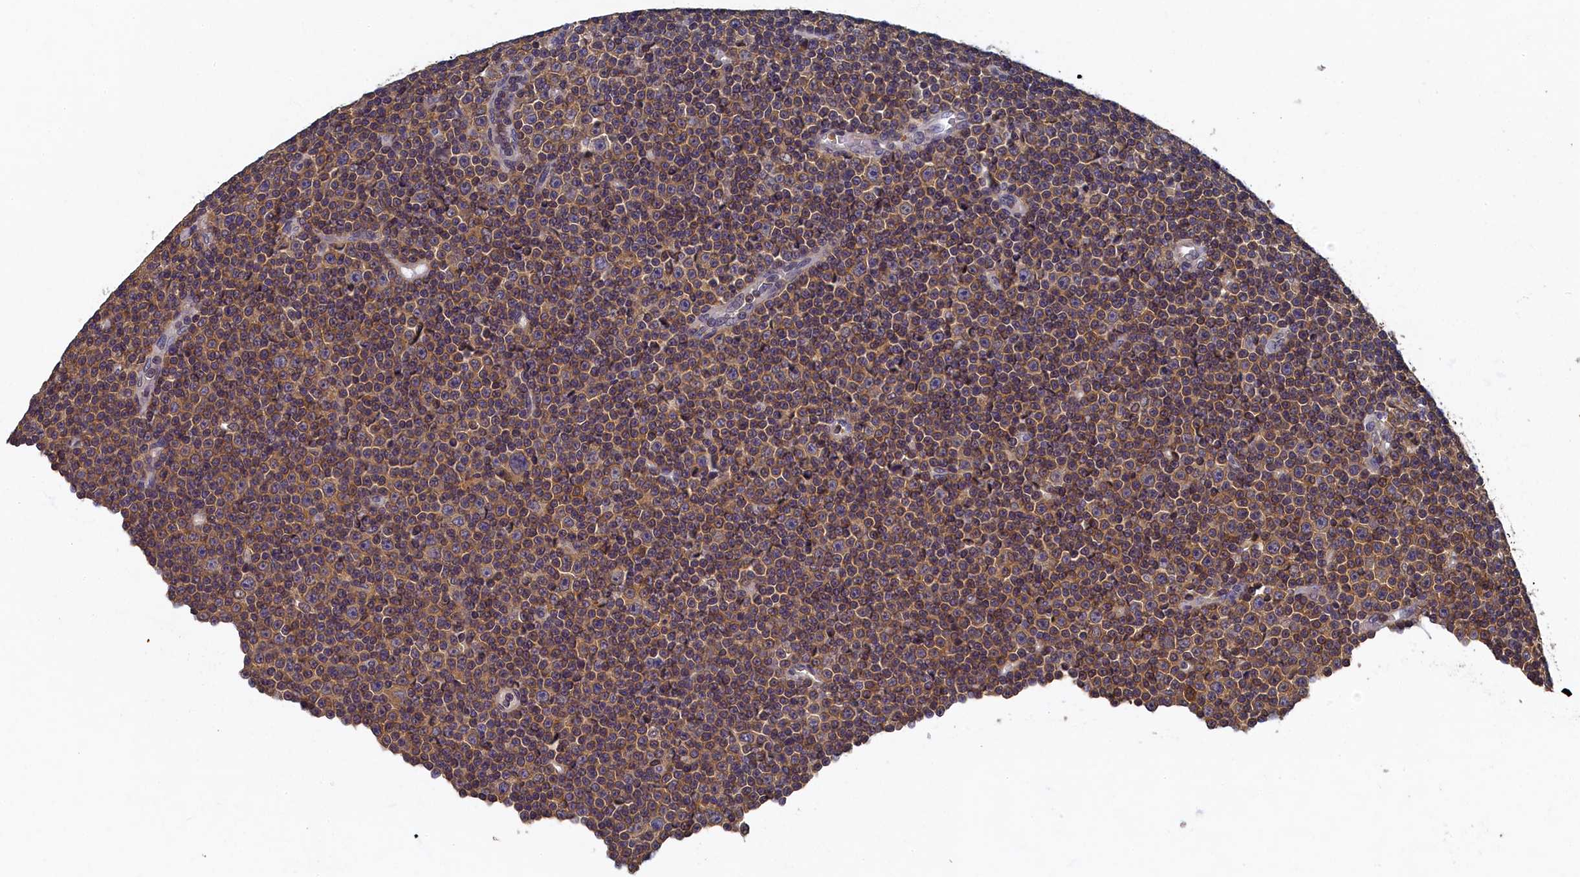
{"staining": {"intensity": "moderate", "quantity": ">75%", "location": "cytoplasmic/membranous"}, "tissue": "lymphoma", "cell_type": "Tumor cells", "image_type": "cancer", "snomed": [{"axis": "morphology", "description": "Malignant lymphoma, non-Hodgkin's type, Low grade"}, {"axis": "topography", "description": "Lymph node"}], "caption": "High-magnification brightfield microscopy of lymphoma stained with DAB (3,3'-diaminobenzidine) (brown) and counterstained with hematoxylin (blue). tumor cells exhibit moderate cytoplasmic/membranous expression is present in about>75% of cells.", "gene": "TBCB", "patient": {"sex": "female", "age": 67}}